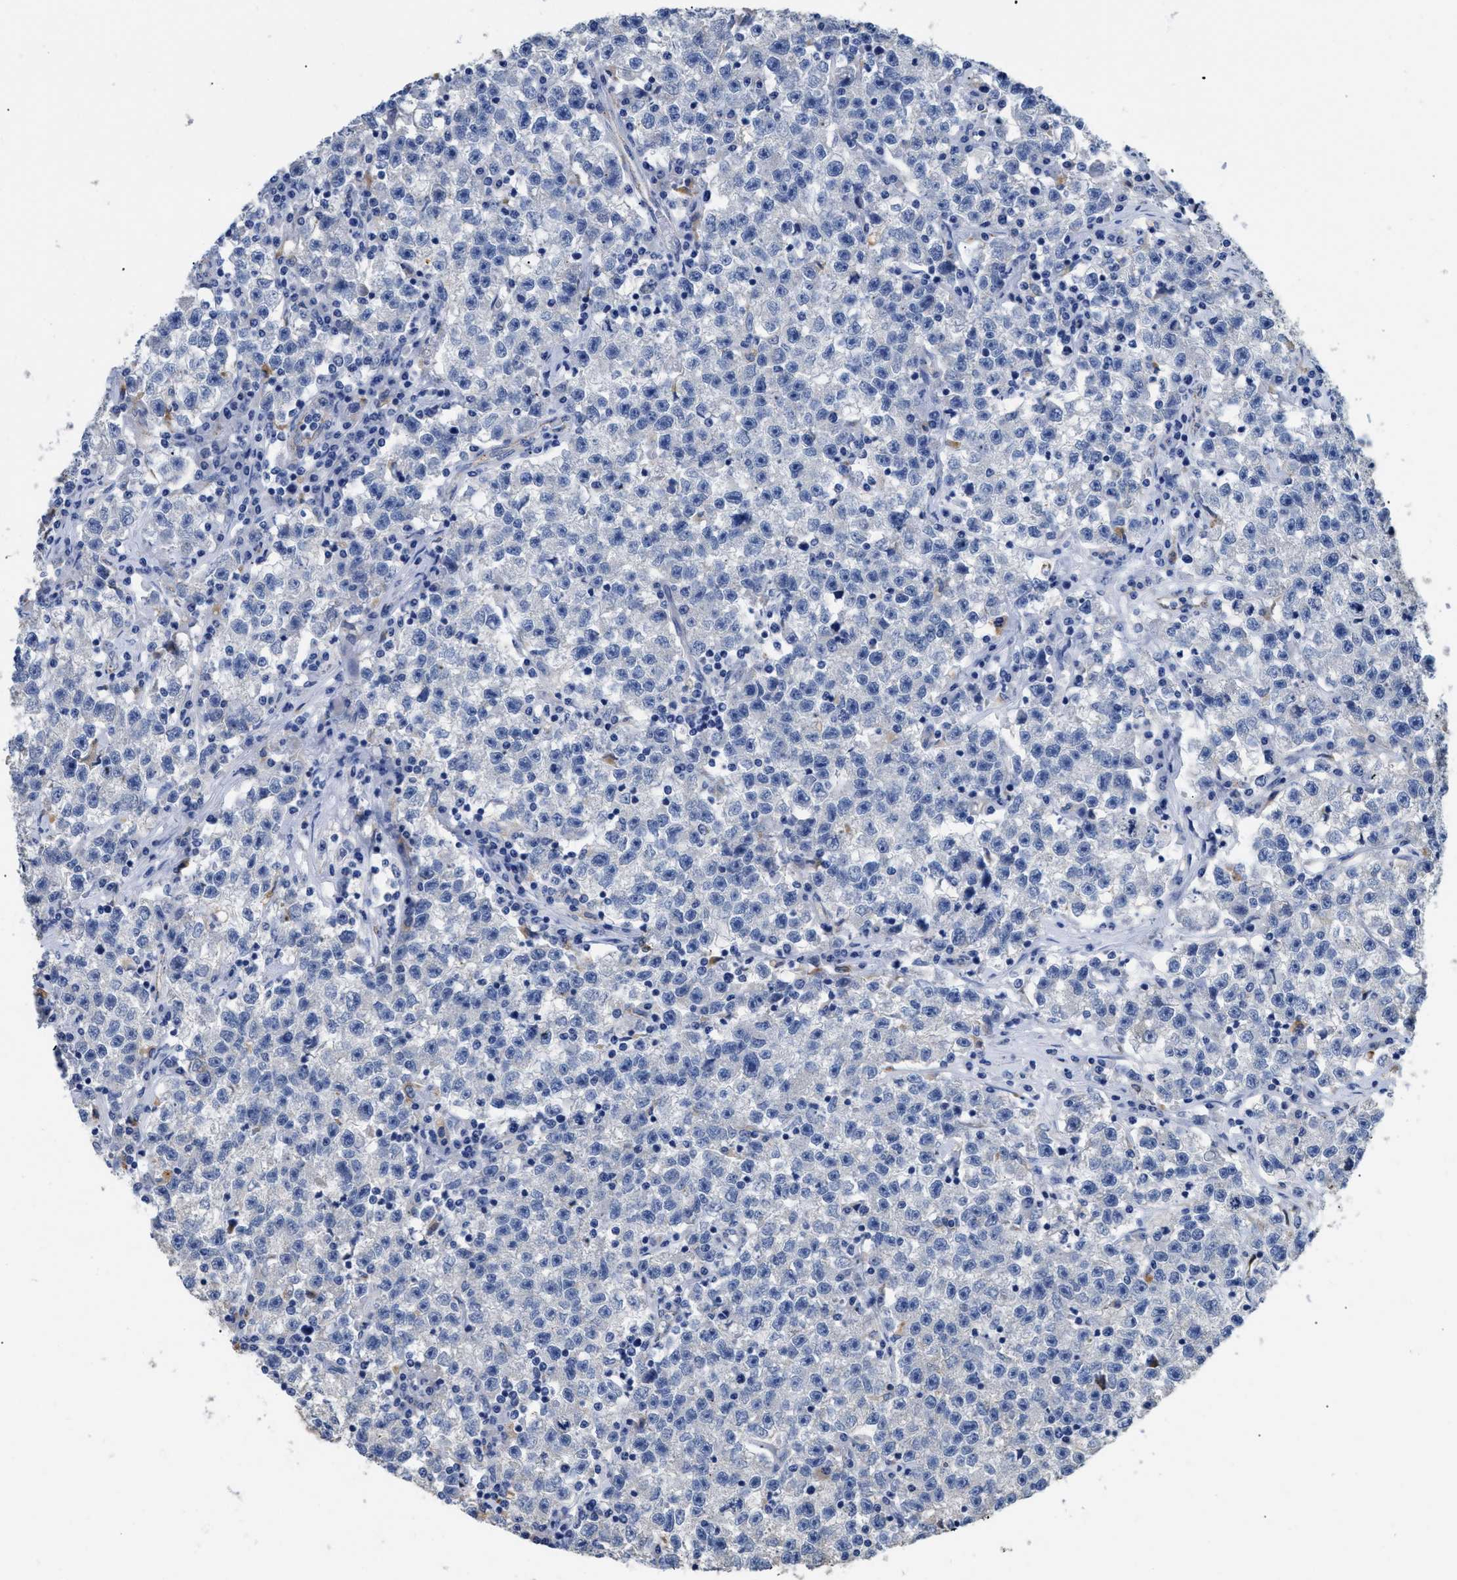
{"staining": {"intensity": "negative", "quantity": "none", "location": "none"}, "tissue": "testis cancer", "cell_type": "Tumor cells", "image_type": "cancer", "snomed": [{"axis": "morphology", "description": "Seminoma, NOS"}, {"axis": "topography", "description": "Testis"}], "caption": "Immunohistochemistry (IHC) photomicrograph of human testis cancer stained for a protein (brown), which shows no expression in tumor cells.", "gene": "APOBEC2", "patient": {"sex": "male", "age": 22}}